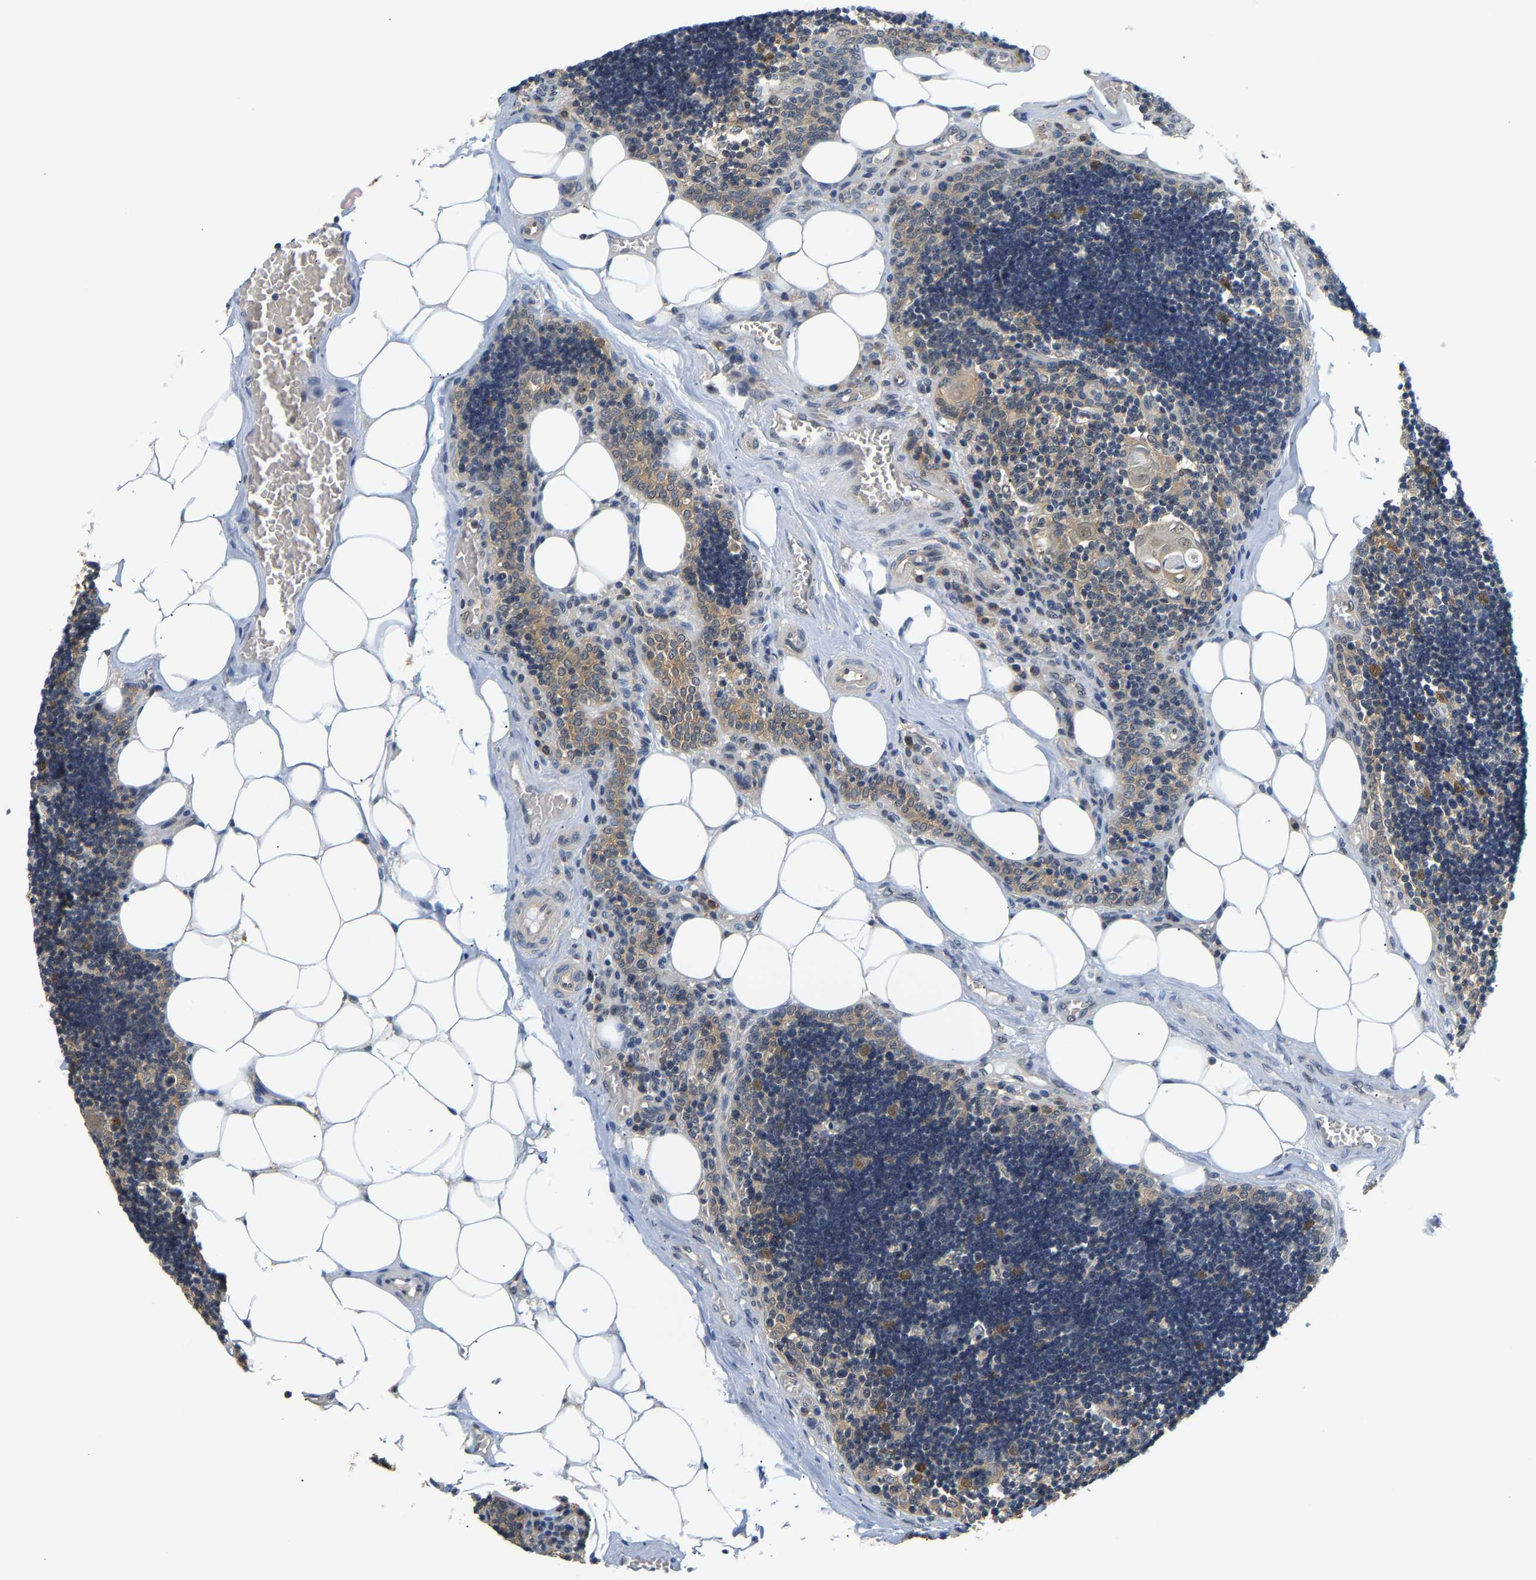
{"staining": {"intensity": "weak", "quantity": "<25%", "location": "cytoplasmic/membranous"}, "tissue": "lymph node", "cell_type": "Germinal center cells", "image_type": "normal", "snomed": [{"axis": "morphology", "description": "Normal tissue, NOS"}, {"axis": "topography", "description": "Lymph node"}], "caption": "Lymph node was stained to show a protein in brown. There is no significant staining in germinal center cells. (Stains: DAB IHC with hematoxylin counter stain, Microscopy: brightfield microscopy at high magnification).", "gene": "ARHGEF12", "patient": {"sex": "male", "age": 33}}